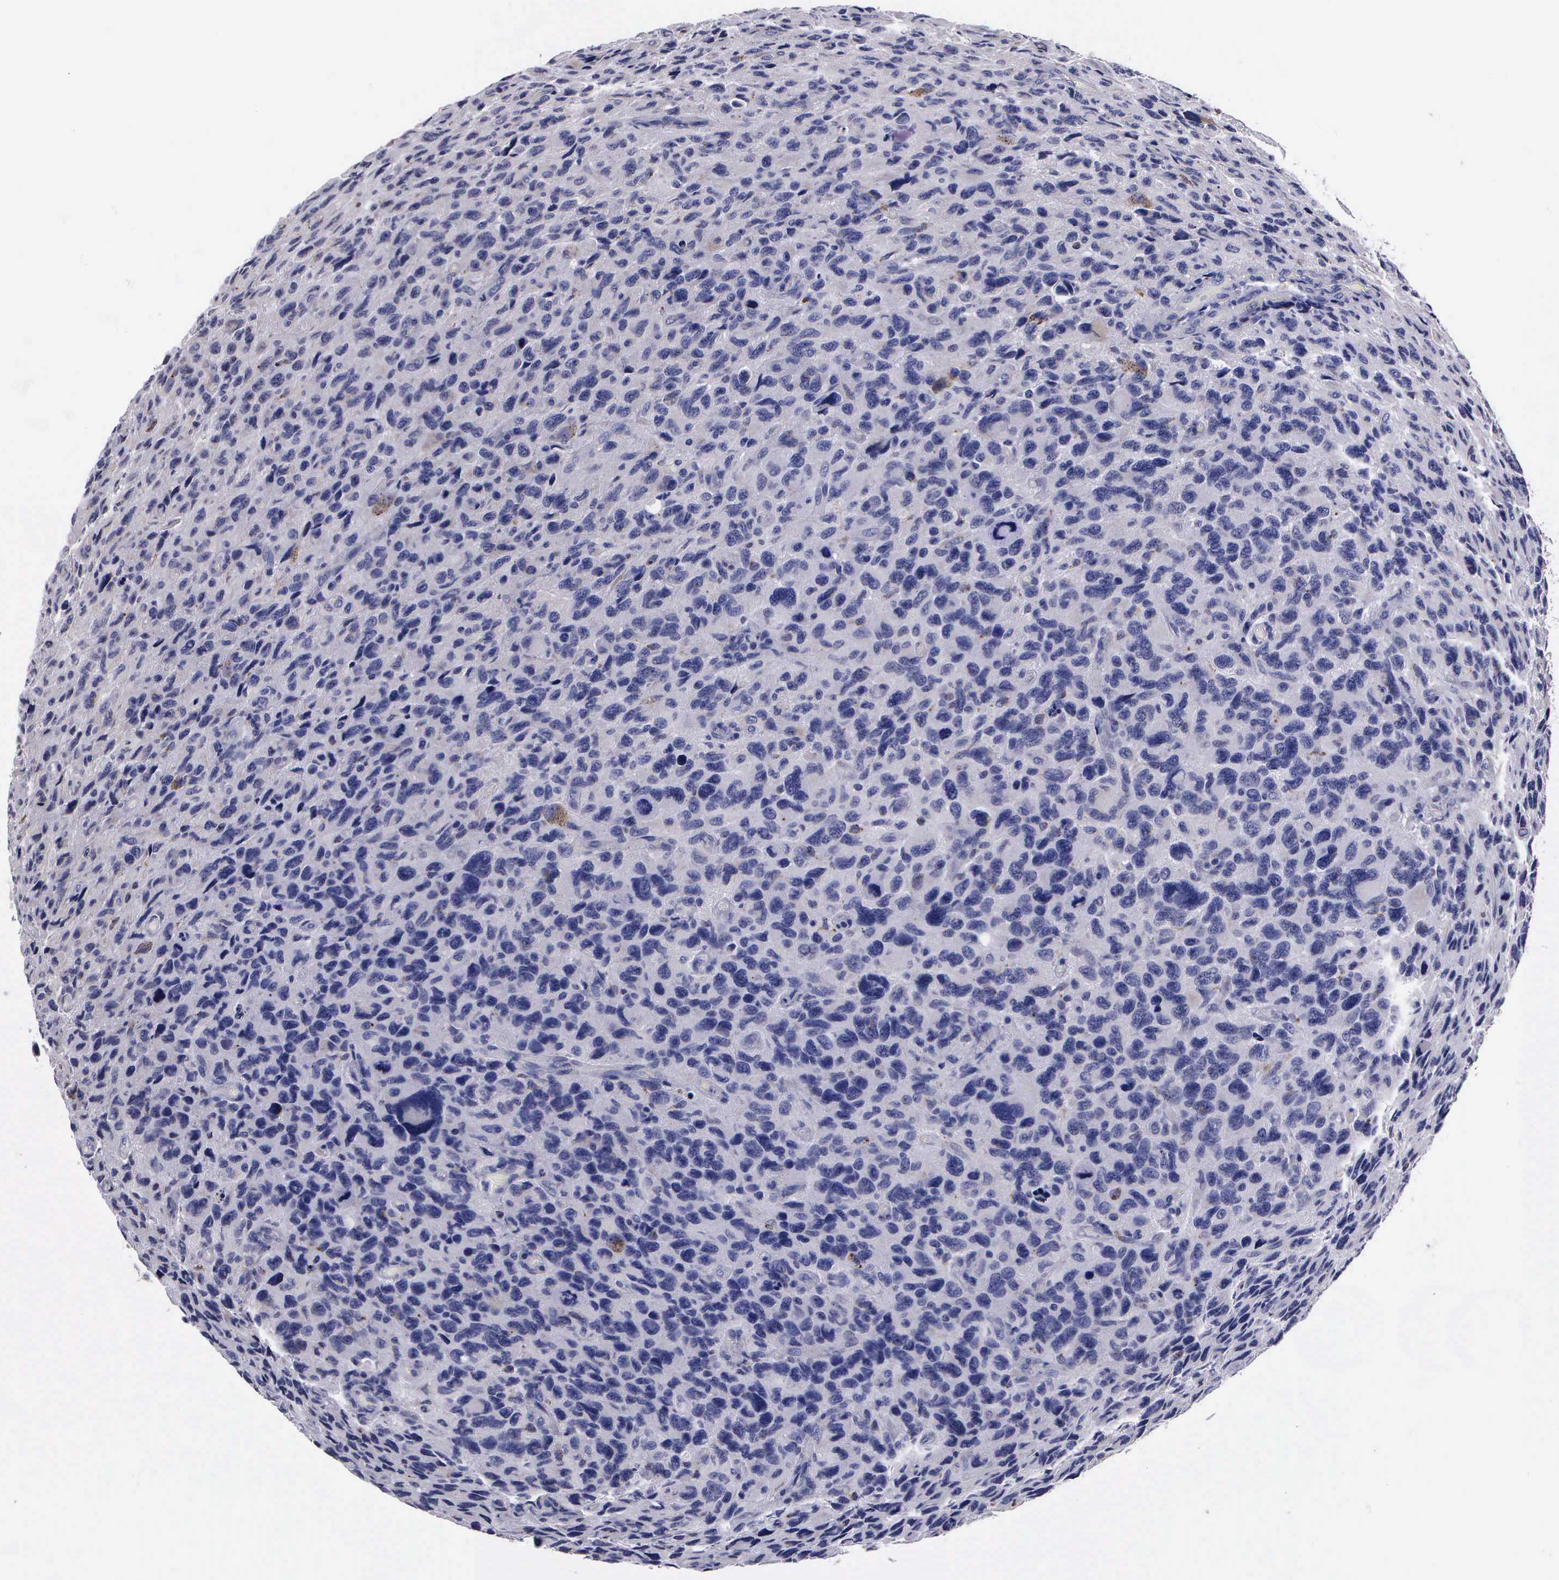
{"staining": {"intensity": "negative", "quantity": "none", "location": "none"}, "tissue": "glioma", "cell_type": "Tumor cells", "image_type": "cancer", "snomed": [{"axis": "morphology", "description": "Glioma, malignant, High grade"}, {"axis": "topography", "description": "Brain"}], "caption": "Micrograph shows no protein positivity in tumor cells of glioma tissue.", "gene": "CRELD2", "patient": {"sex": "female", "age": 60}}